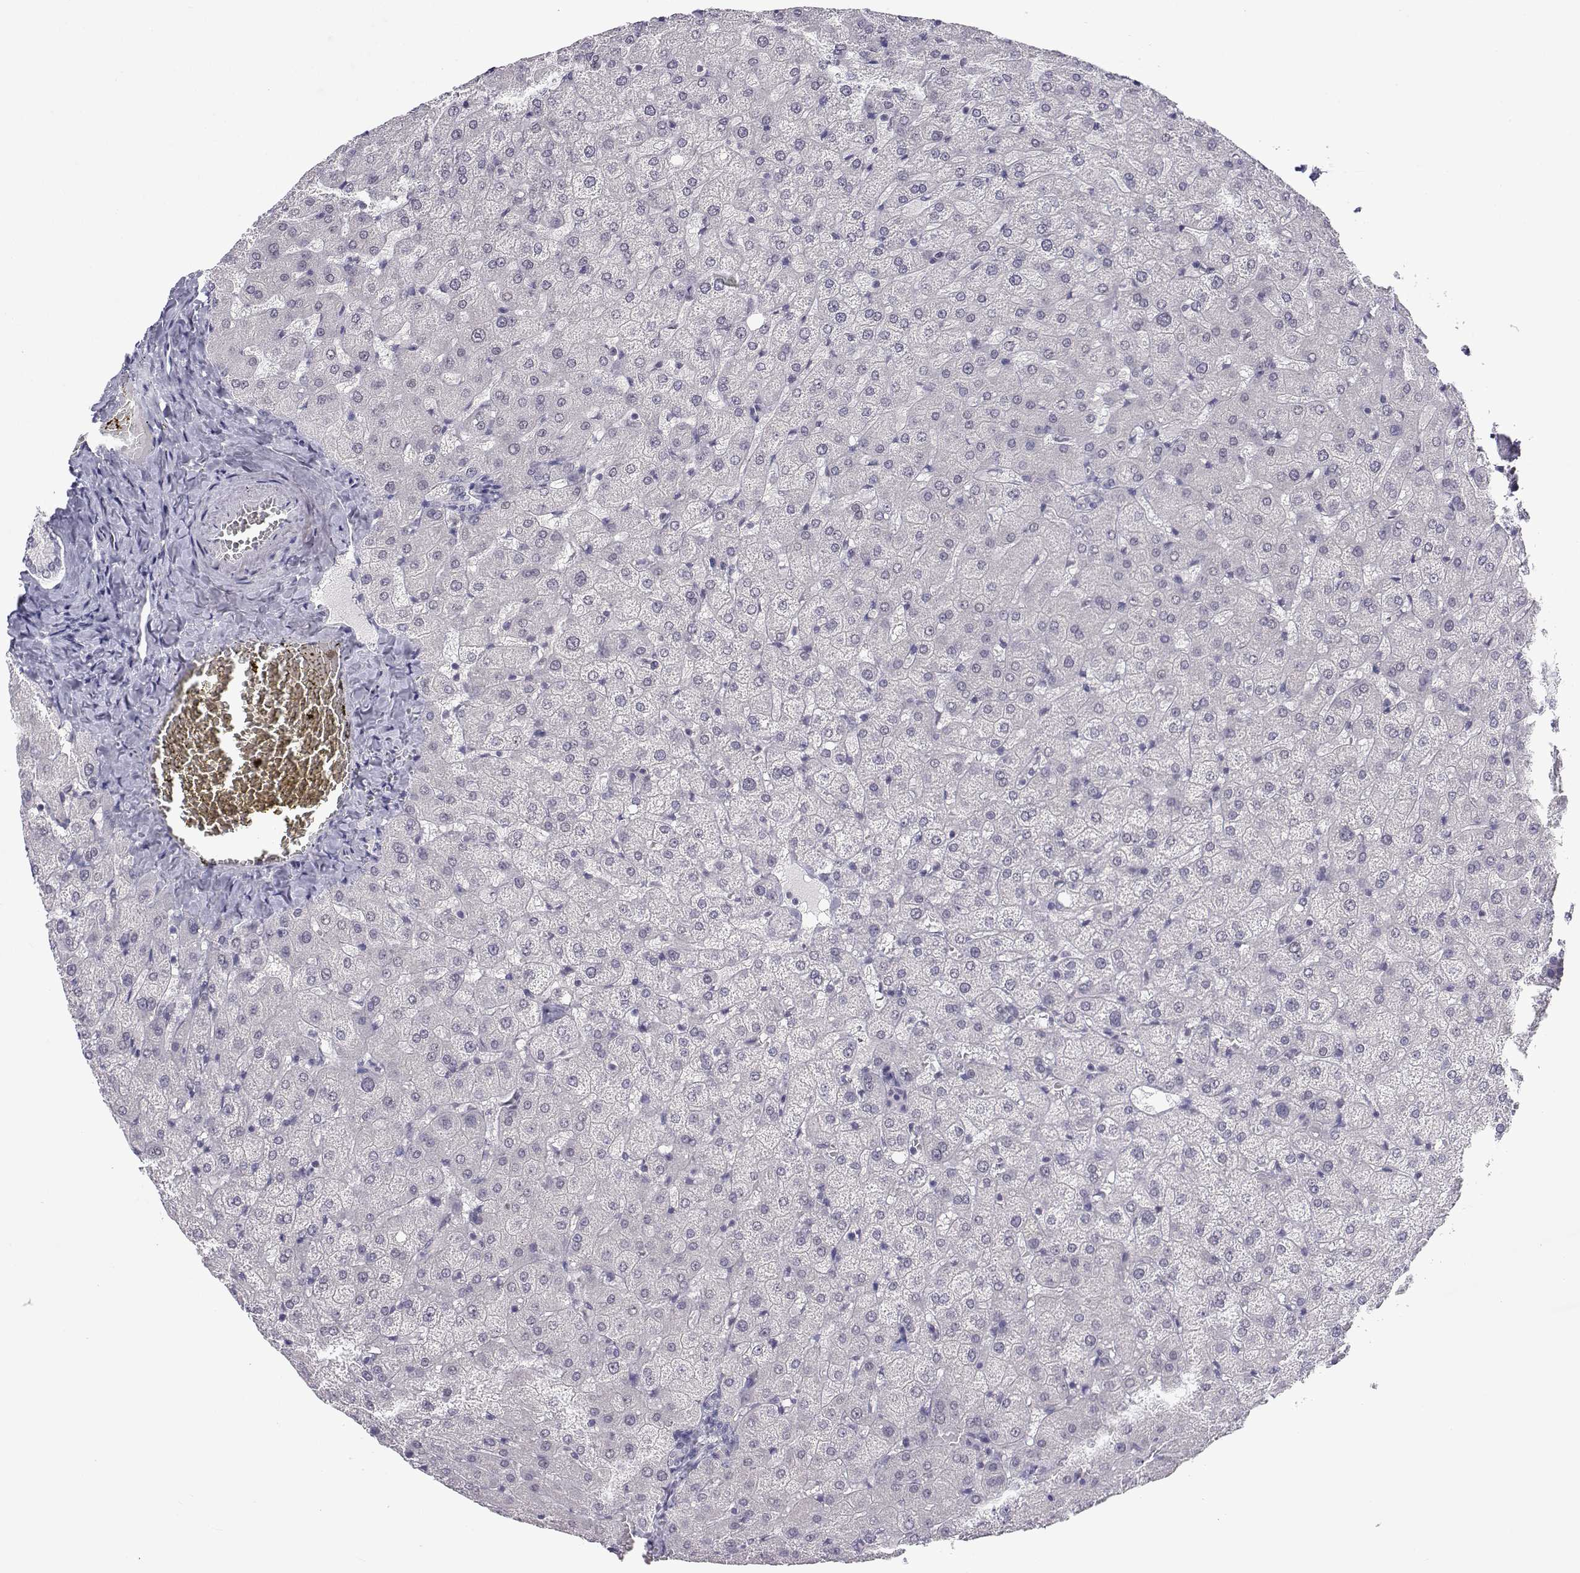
{"staining": {"intensity": "negative", "quantity": "none", "location": "none"}, "tissue": "liver", "cell_type": "Cholangiocytes", "image_type": "normal", "snomed": [{"axis": "morphology", "description": "Normal tissue, NOS"}, {"axis": "topography", "description": "Liver"}], "caption": "This histopathology image is of normal liver stained with IHC to label a protein in brown with the nuclei are counter-stained blue. There is no expression in cholangiocytes.", "gene": "MED26", "patient": {"sex": "female", "age": 50}}